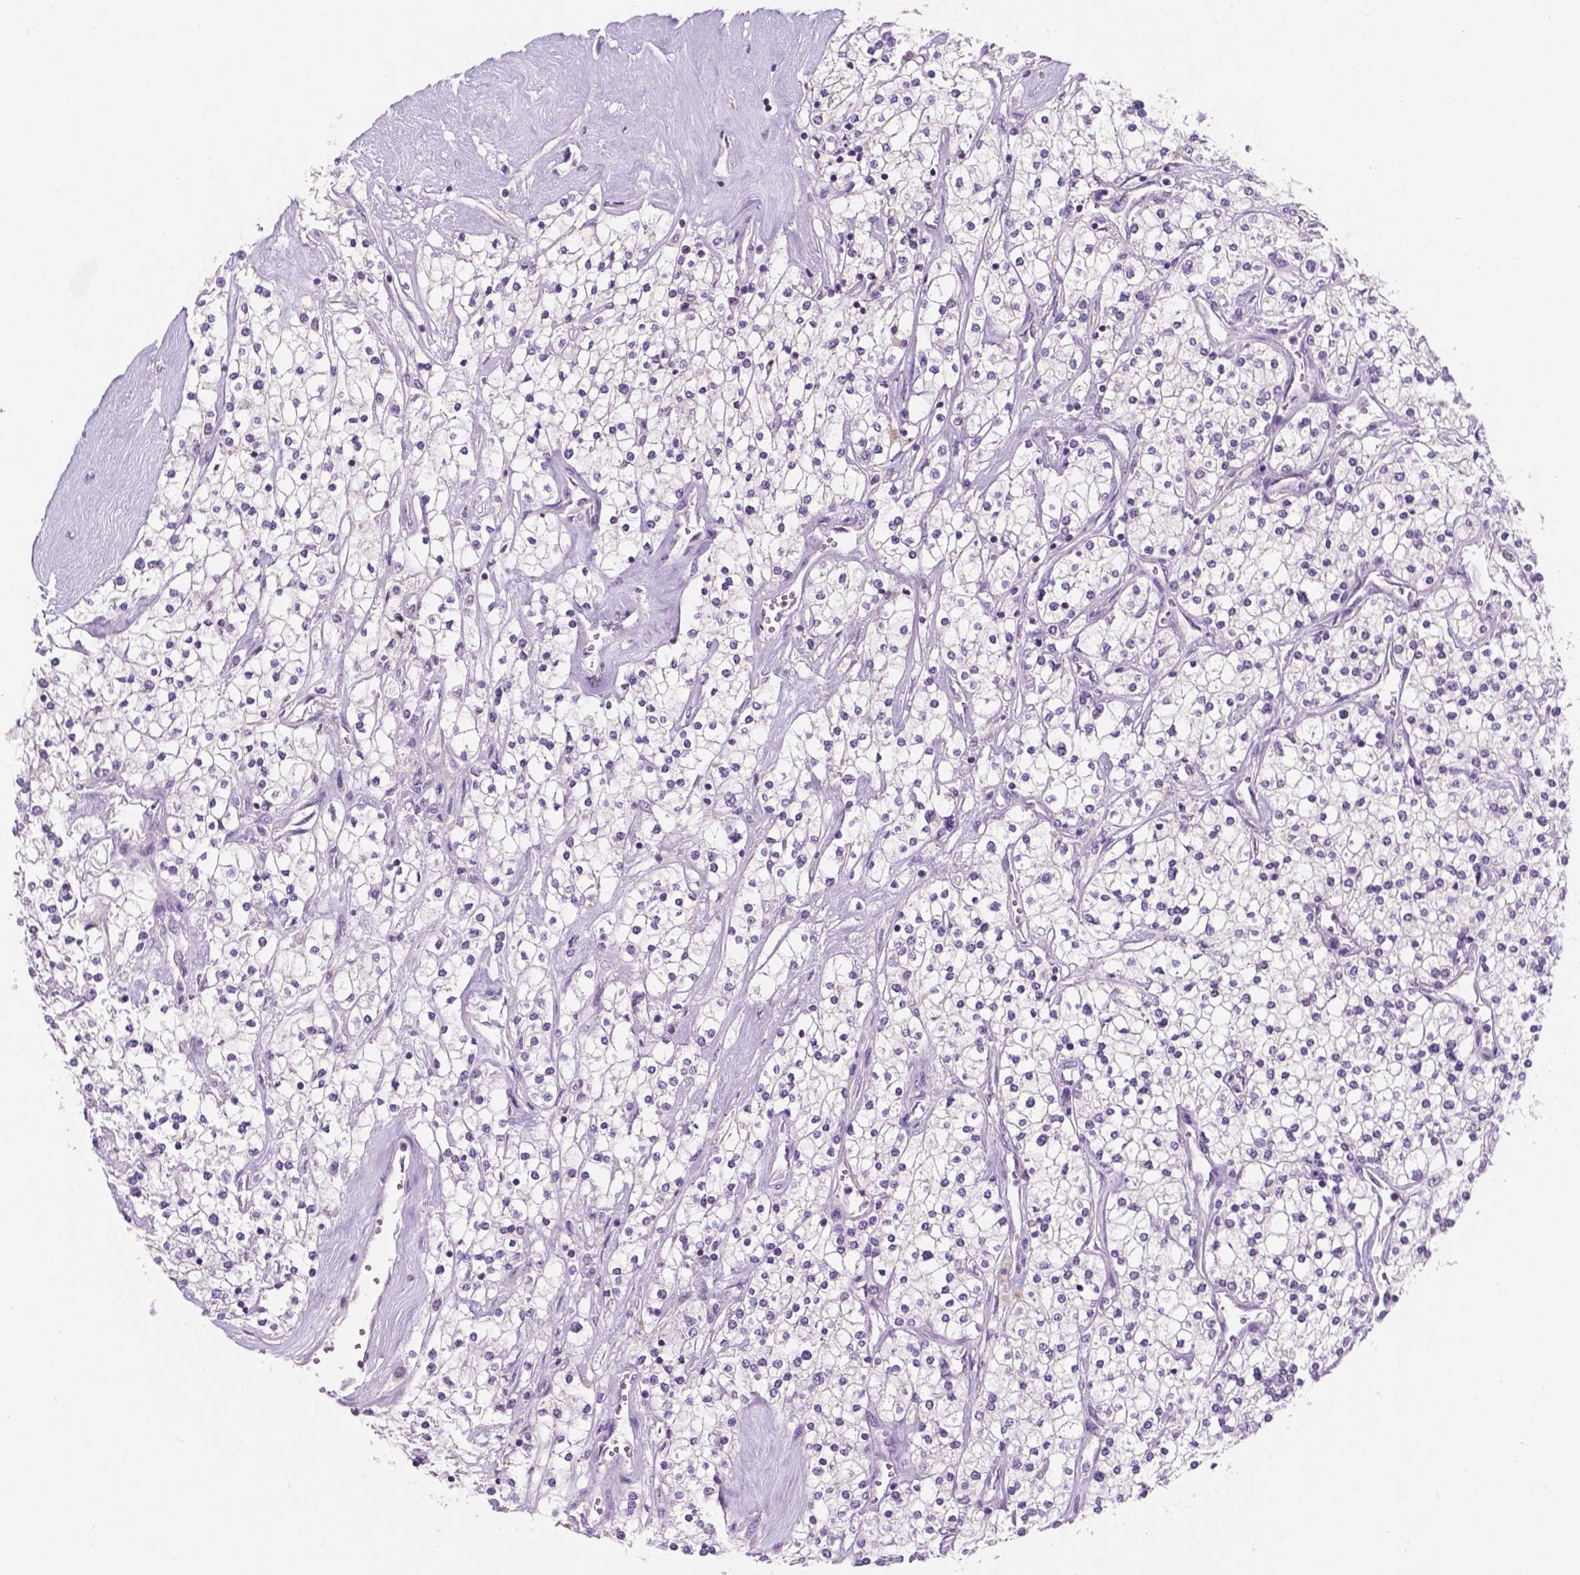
{"staining": {"intensity": "negative", "quantity": "none", "location": "none"}, "tissue": "renal cancer", "cell_type": "Tumor cells", "image_type": "cancer", "snomed": [{"axis": "morphology", "description": "Adenocarcinoma, NOS"}, {"axis": "topography", "description": "Kidney"}], "caption": "Tumor cells show no significant protein expression in renal cancer (adenocarcinoma).", "gene": "SBSN", "patient": {"sex": "male", "age": 80}}